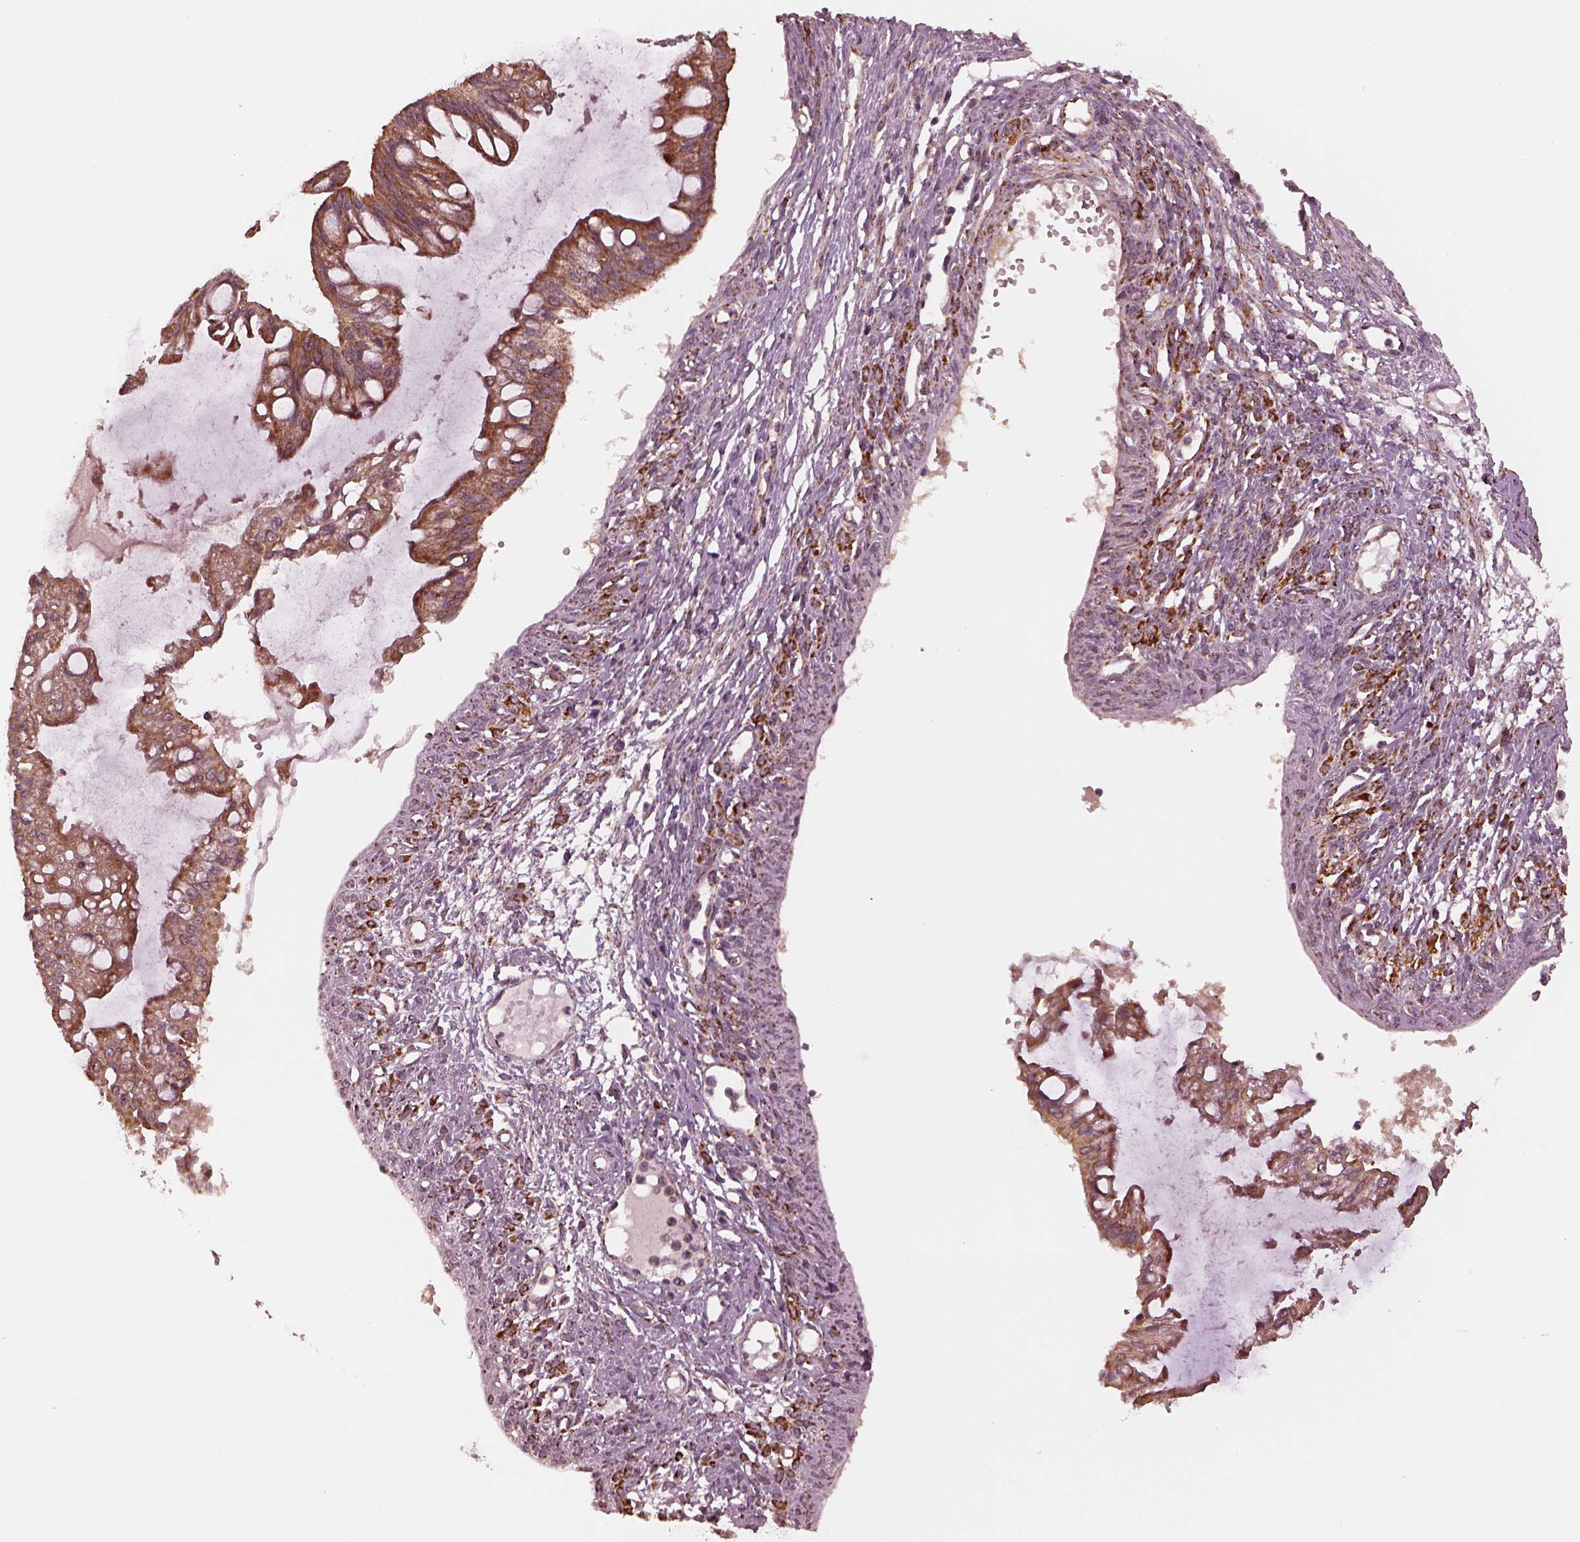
{"staining": {"intensity": "moderate", "quantity": ">75%", "location": "cytoplasmic/membranous"}, "tissue": "ovarian cancer", "cell_type": "Tumor cells", "image_type": "cancer", "snomed": [{"axis": "morphology", "description": "Cystadenocarcinoma, mucinous, NOS"}, {"axis": "topography", "description": "Ovary"}], "caption": "Ovarian mucinous cystadenocarcinoma was stained to show a protein in brown. There is medium levels of moderate cytoplasmic/membranous positivity in approximately >75% of tumor cells.", "gene": "NDUFB10", "patient": {"sex": "female", "age": 73}}